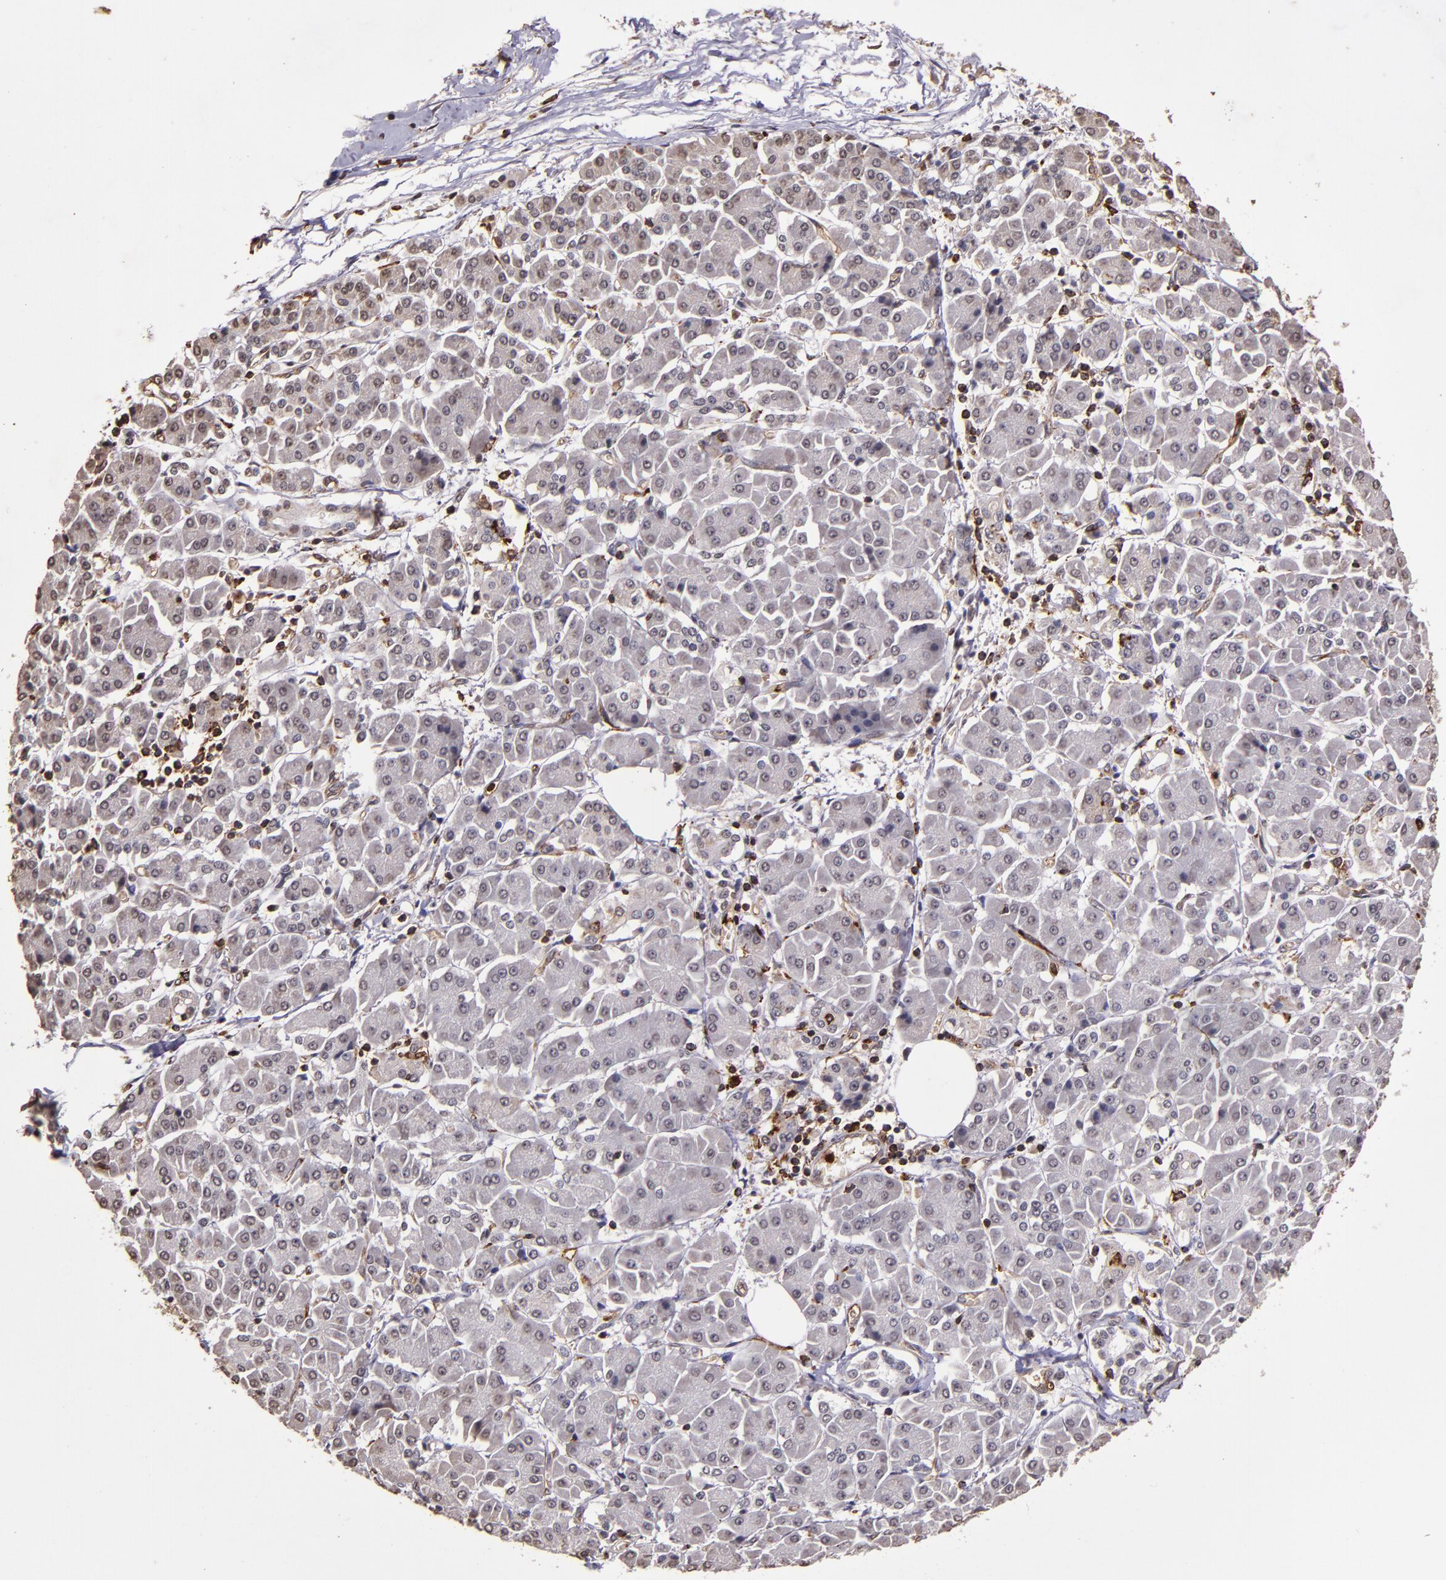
{"staining": {"intensity": "moderate", "quantity": "<25%", "location": "cytoplasmic/membranous"}, "tissue": "pancreatic cancer", "cell_type": "Tumor cells", "image_type": "cancer", "snomed": [{"axis": "morphology", "description": "Adenocarcinoma, NOS"}, {"axis": "topography", "description": "Pancreas"}], "caption": "This image displays immunohistochemistry (IHC) staining of human adenocarcinoma (pancreatic), with low moderate cytoplasmic/membranous staining in approximately <25% of tumor cells.", "gene": "SLC2A3", "patient": {"sex": "female", "age": 57}}